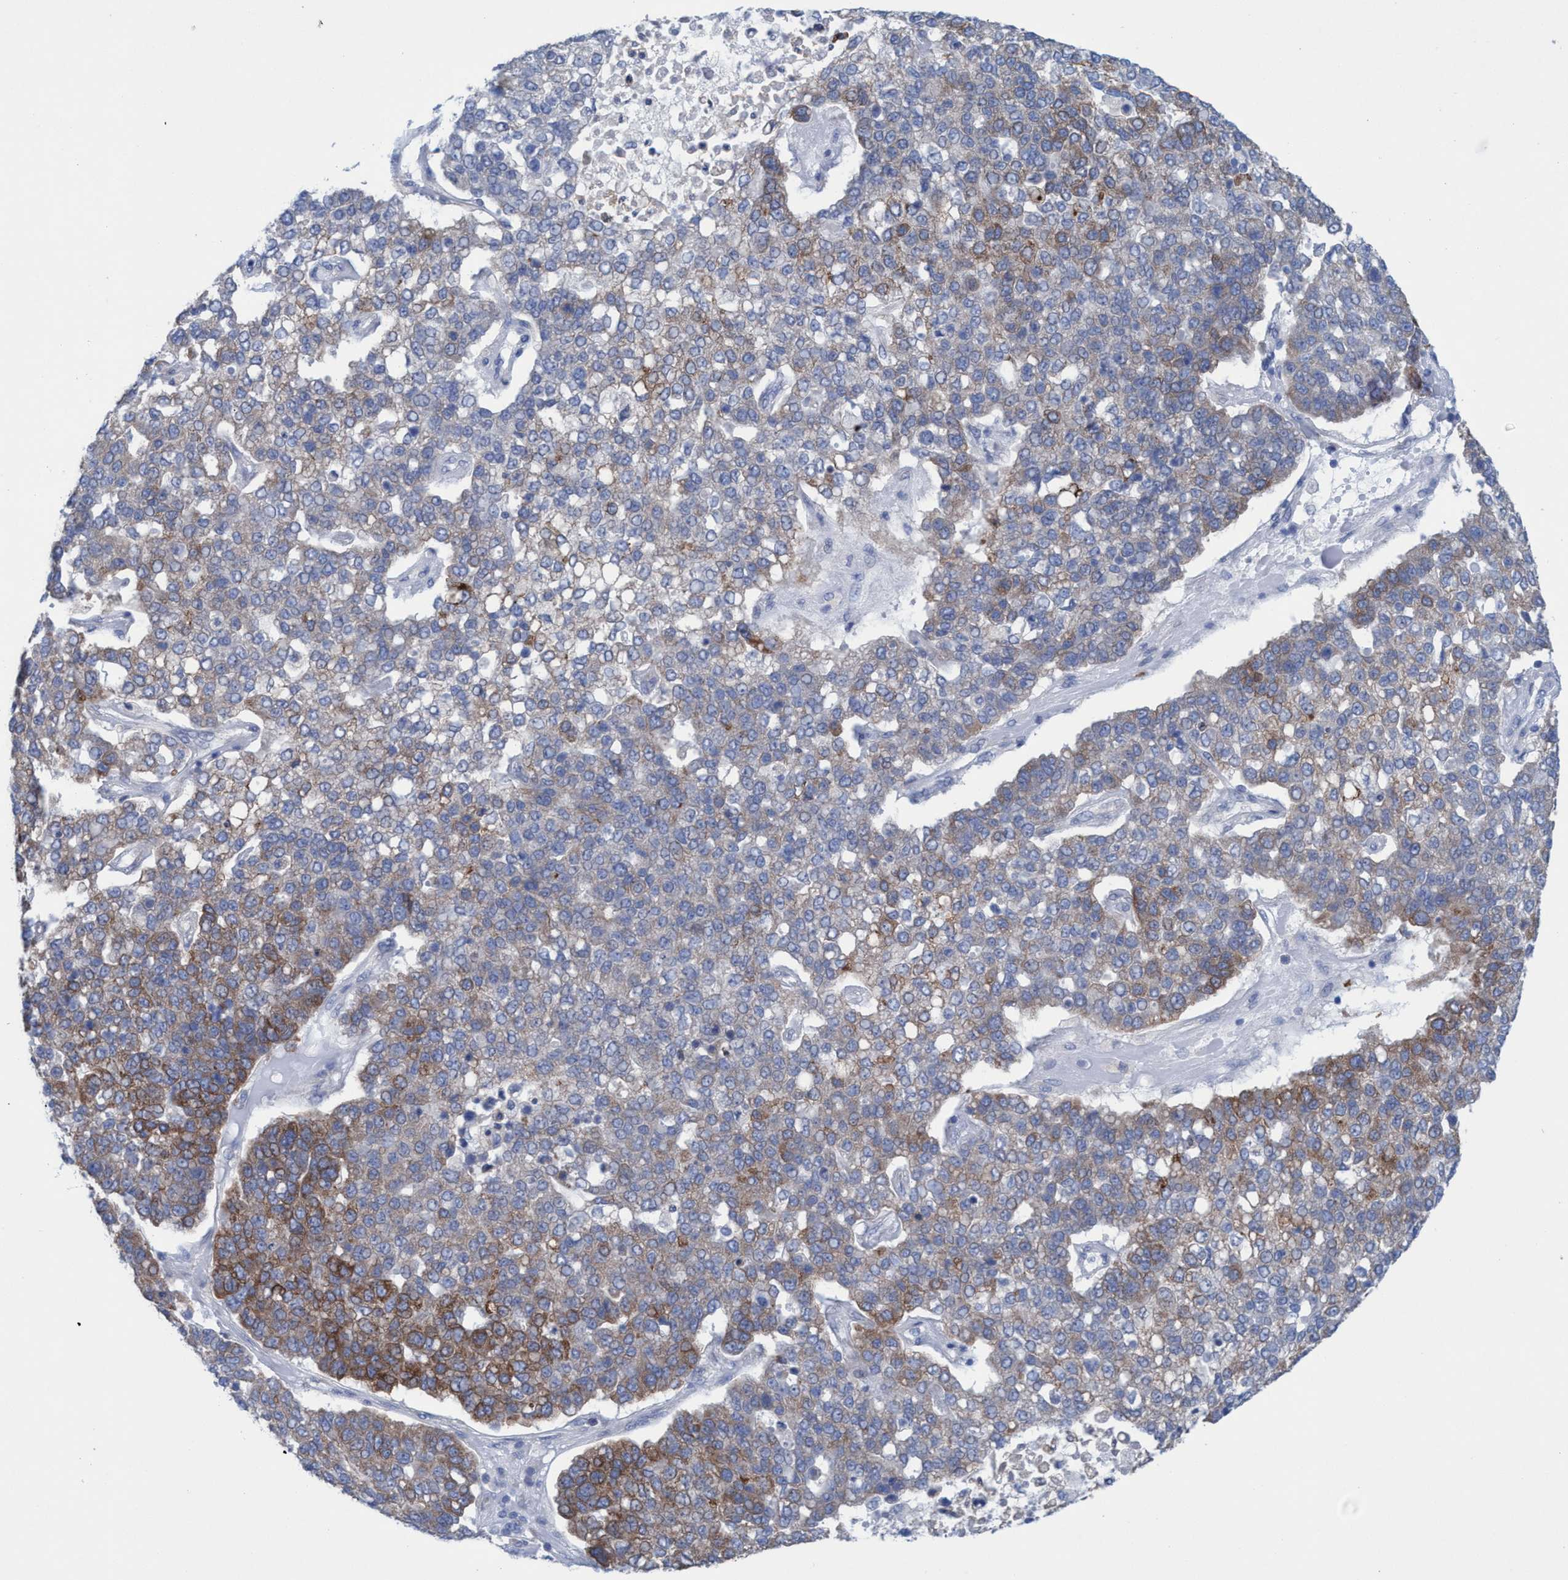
{"staining": {"intensity": "moderate", "quantity": "25%-75%", "location": "cytoplasmic/membranous"}, "tissue": "pancreatic cancer", "cell_type": "Tumor cells", "image_type": "cancer", "snomed": [{"axis": "morphology", "description": "Adenocarcinoma, NOS"}, {"axis": "topography", "description": "Pancreas"}], "caption": "Immunohistochemistry (IHC) photomicrograph of neoplastic tissue: pancreatic cancer (adenocarcinoma) stained using IHC reveals medium levels of moderate protein expression localized specifically in the cytoplasmic/membranous of tumor cells, appearing as a cytoplasmic/membranous brown color.", "gene": "RSAD1", "patient": {"sex": "female", "age": 61}}